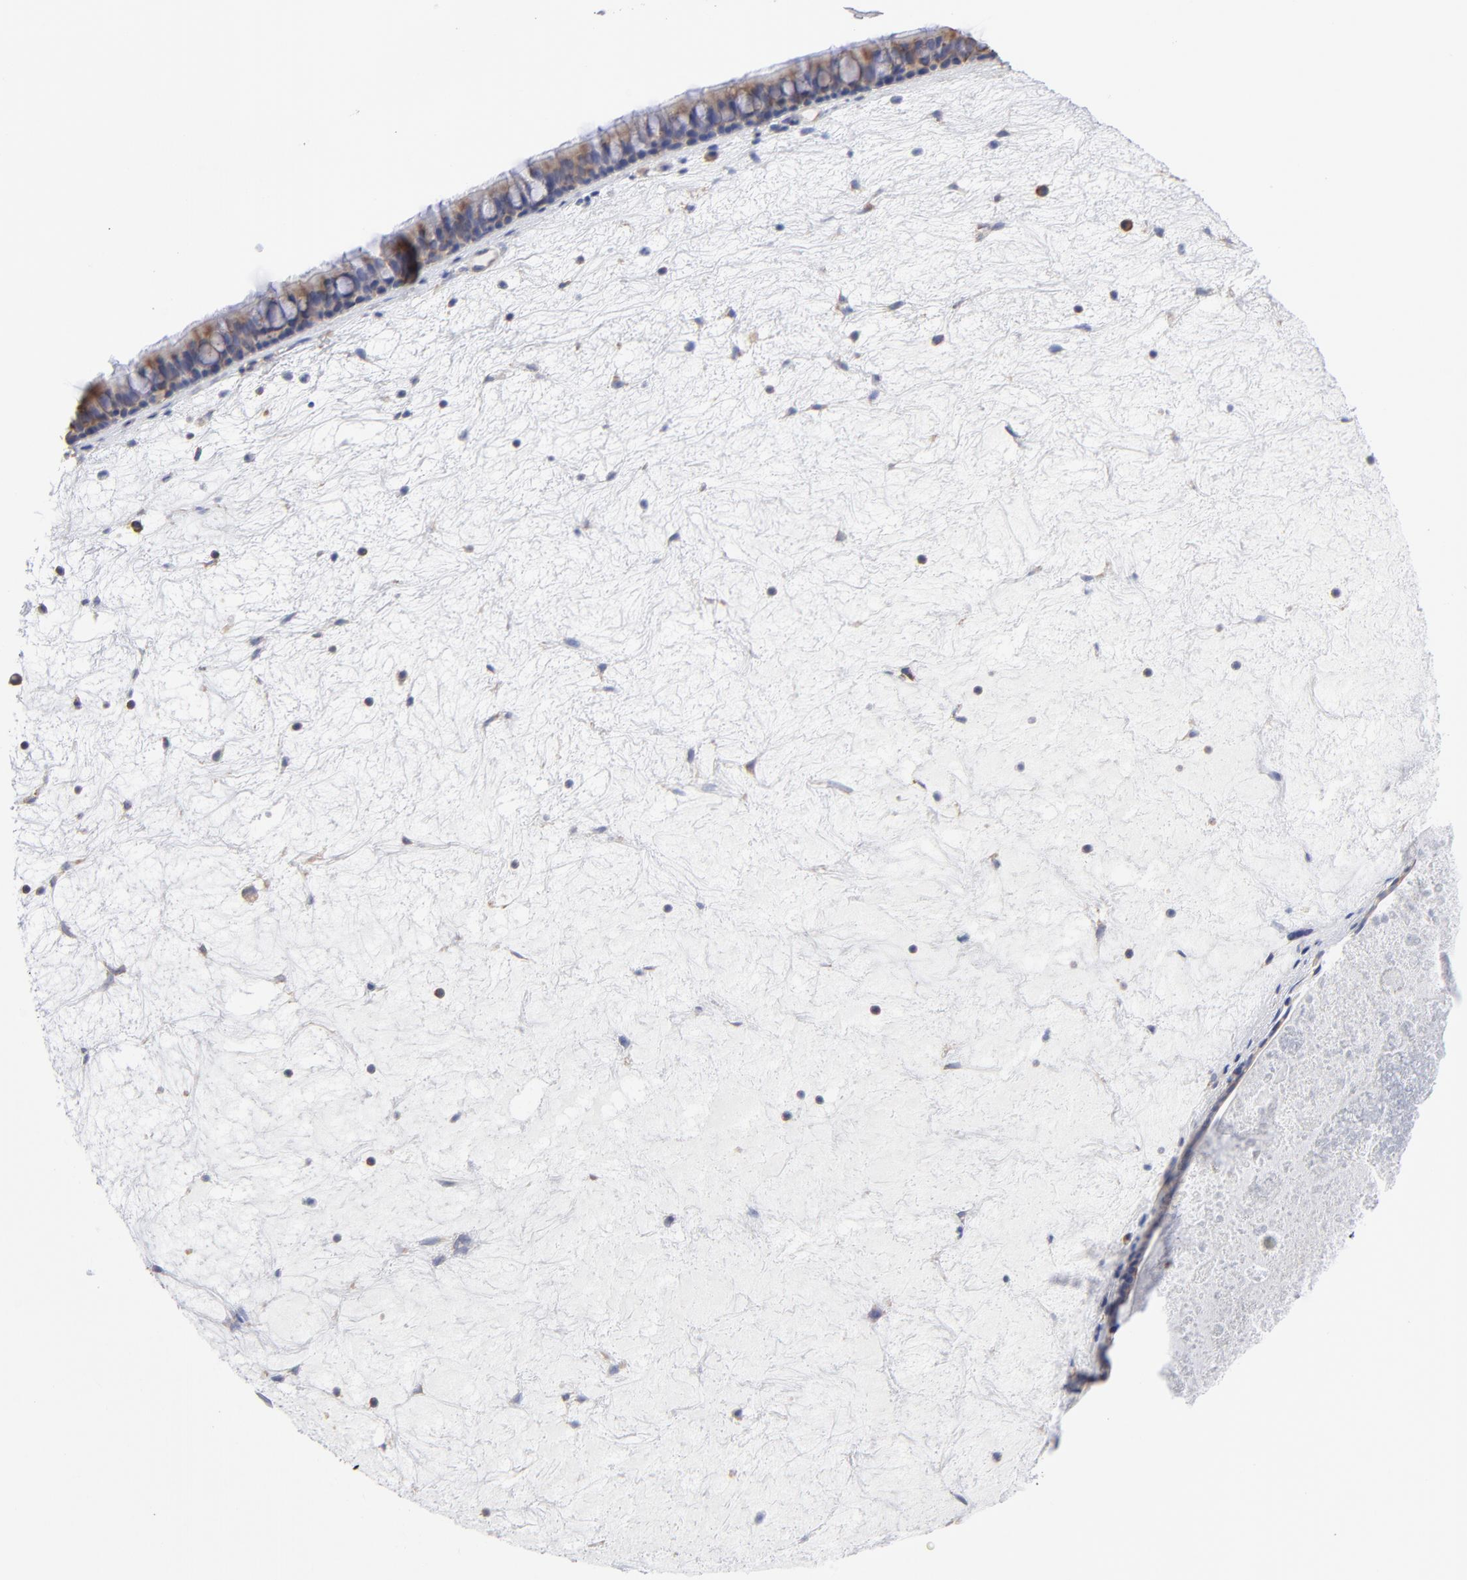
{"staining": {"intensity": "moderate", "quantity": ">75%", "location": "cytoplasmic/membranous"}, "tissue": "nasopharynx", "cell_type": "Respiratory epithelial cells", "image_type": "normal", "snomed": [{"axis": "morphology", "description": "Normal tissue, NOS"}, {"axis": "topography", "description": "Nasopharynx"}], "caption": "Nasopharynx was stained to show a protein in brown. There is medium levels of moderate cytoplasmic/membranous expression in approximately >75% of respiratory epithelial cells. Nuclei are stained in blue.", "gene": "RPL3", "patient": {"sex": "female", "age": 78}}